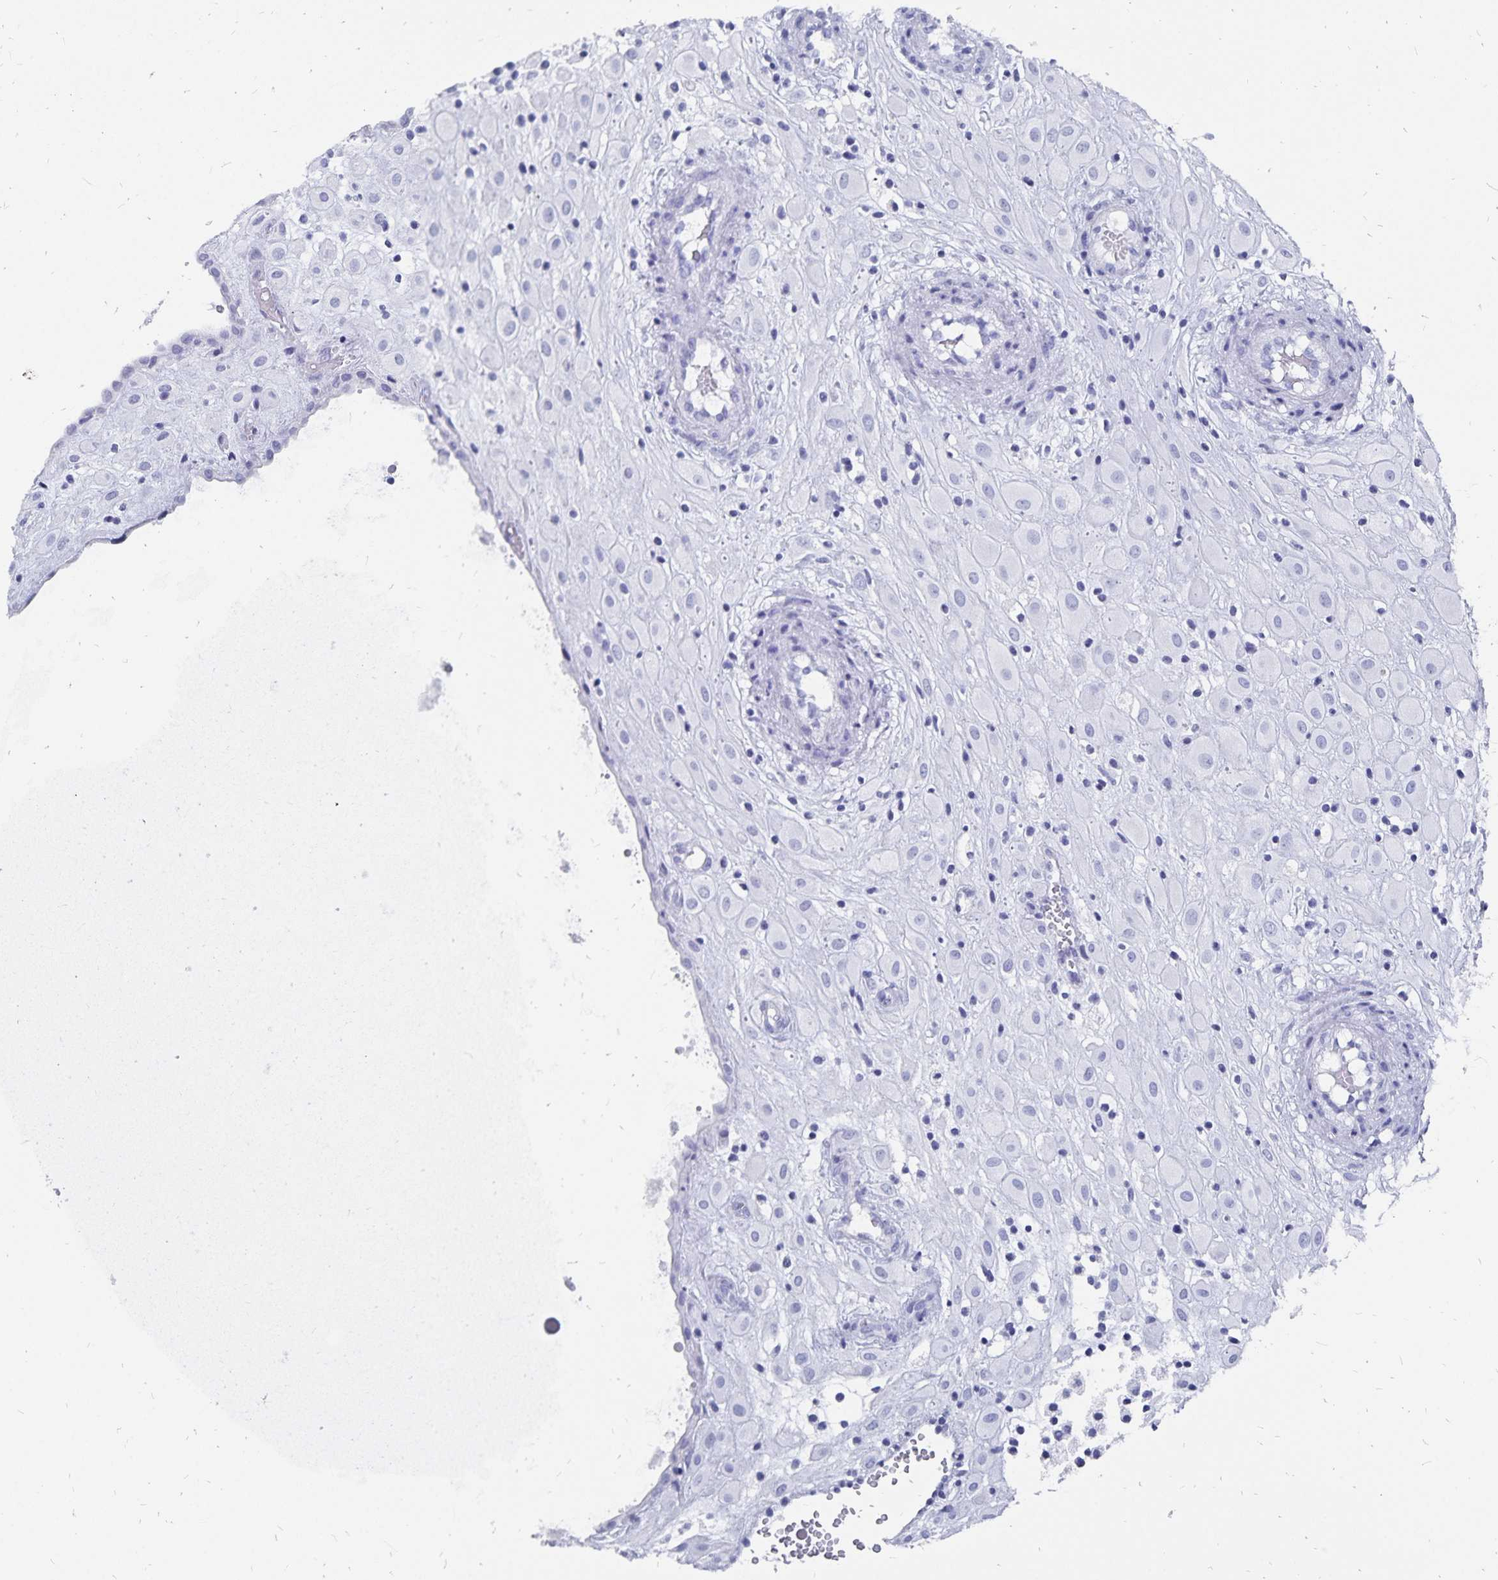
{"staining": {"intensity": "negative", "quantity": "none", "location": "none"}, "tissue": "placenta", "cell_type": "Decidual cells", "image_type": "normal", "snomed": [{"axis": "morphology", "description": "Normal tissue, NOS"}, {"axis": "topography", "description": "Placenta"}], "caption": "Histopathology image shows no significant protein staining in decidual cells of normal placenta. The staining was performed using DAB to visualize the protein expression in brown, while the nuclei were stained in blue with hematoxylin (Magnification: 20x).", "gene": "ADH1A", "patient": {"sex": "female", "age": 24}}